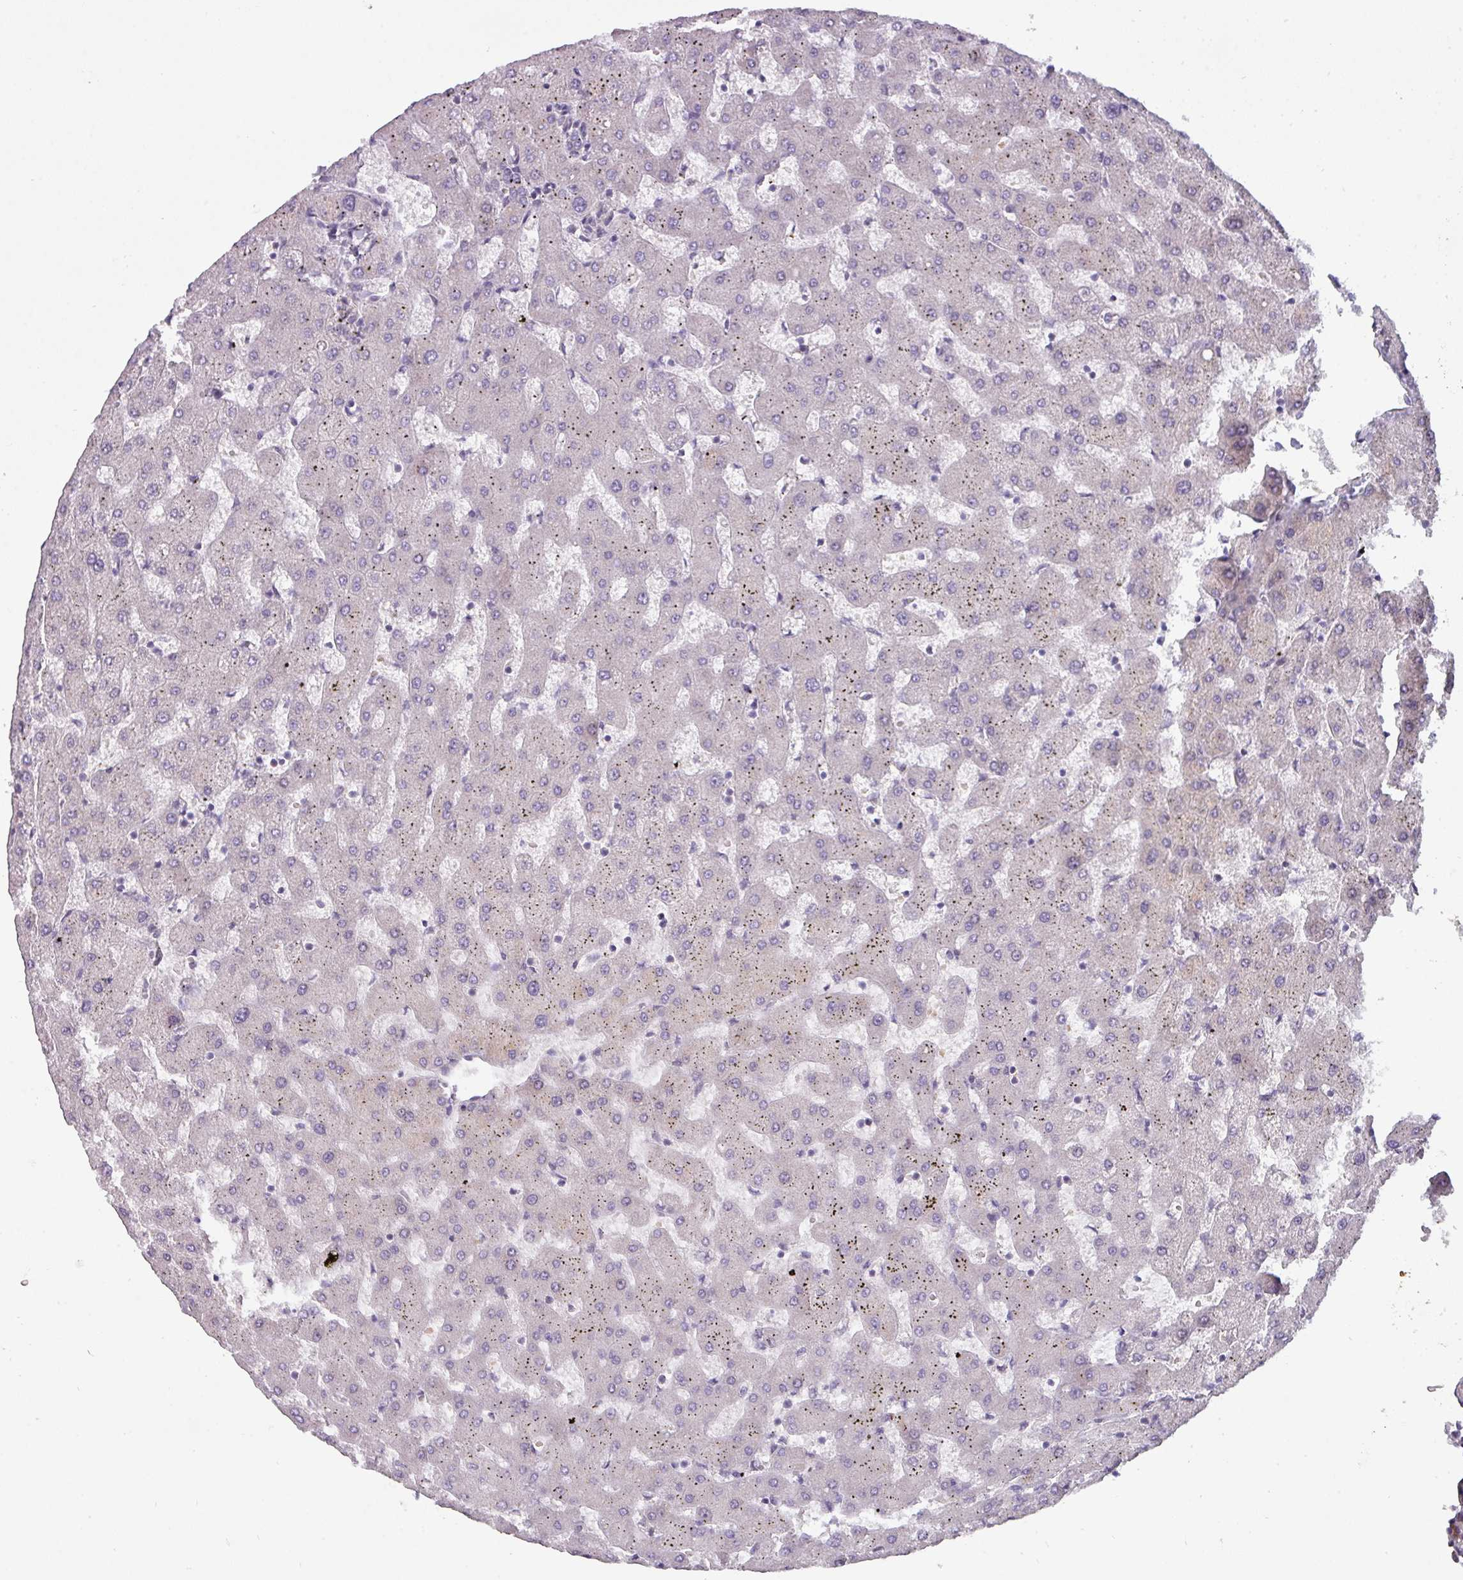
{"staining": {"intensity": "negative", "quantity": "none", "location": "none"}, "tissue": "liver", "cell_type": "Cholangiocytes", "image_type": "normal", "snomed": [{"axis": "morphology", "description": "Normal tissue, NOS"}, {"axis": "topography", "description": "Liver"}], "caption": "Cholangiocytes show no significant staining in normal liver.", "gene": "C2orf68", "patient": {"sex": "female", "age": 63}}